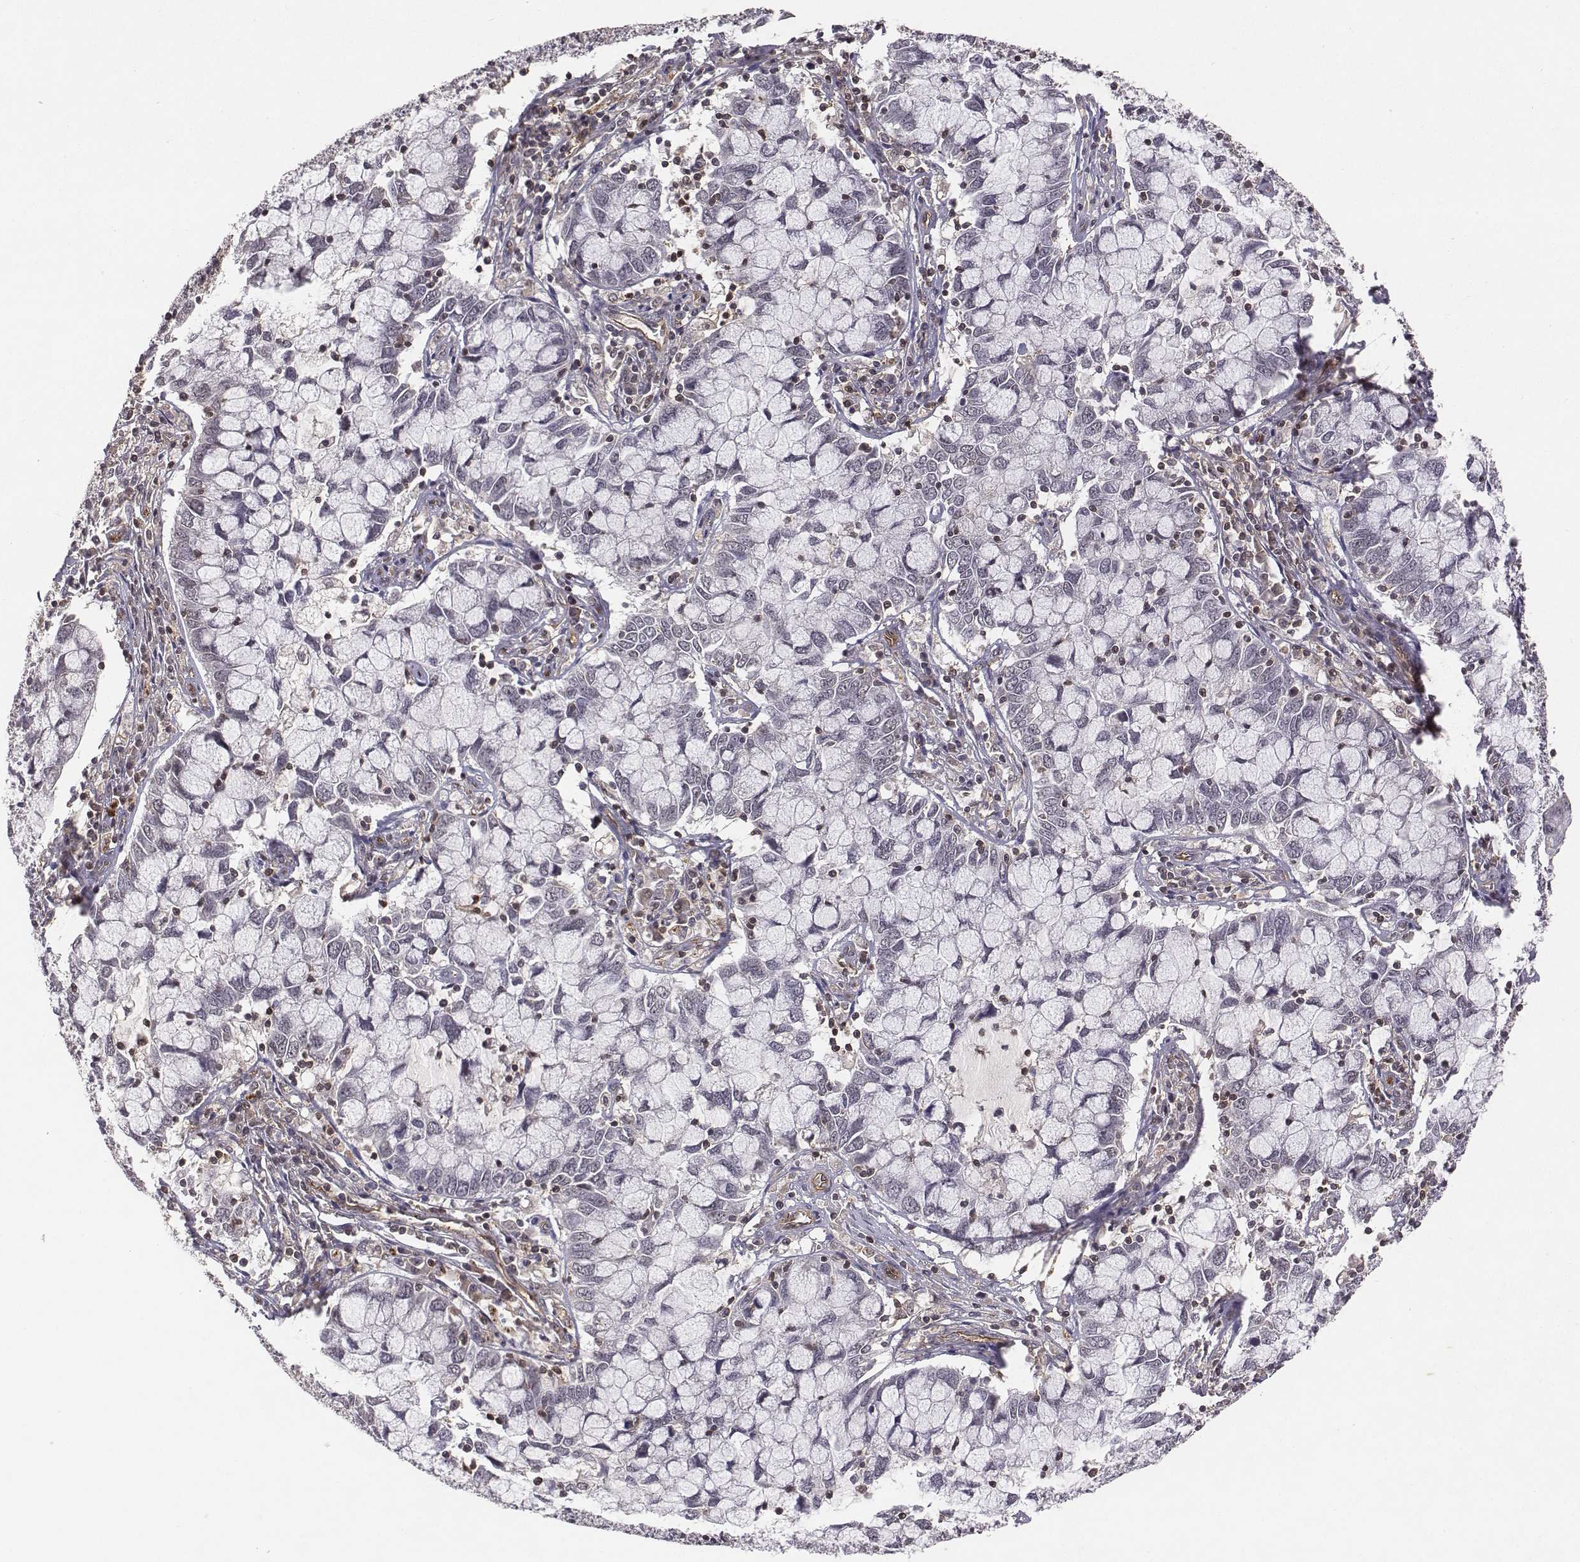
{"staining": {"intensity": "negative", "quantity": "none", "location": "none"}, "tissue": "cervical cancer", "cell_type": "Tumor cells", "image_type": "cancer", "snomed": [{"axis": "morphology", "description": "Adenocarcinoma, NOS"}, {"axis": "topography", "description": "Cervix"}], "caption": "Tumor cells are negative for brown protein staining in cervical cancer (adenocarcinoma).", "gene": "PTPRG", "patient": {"sex": "female", "age": 40}}